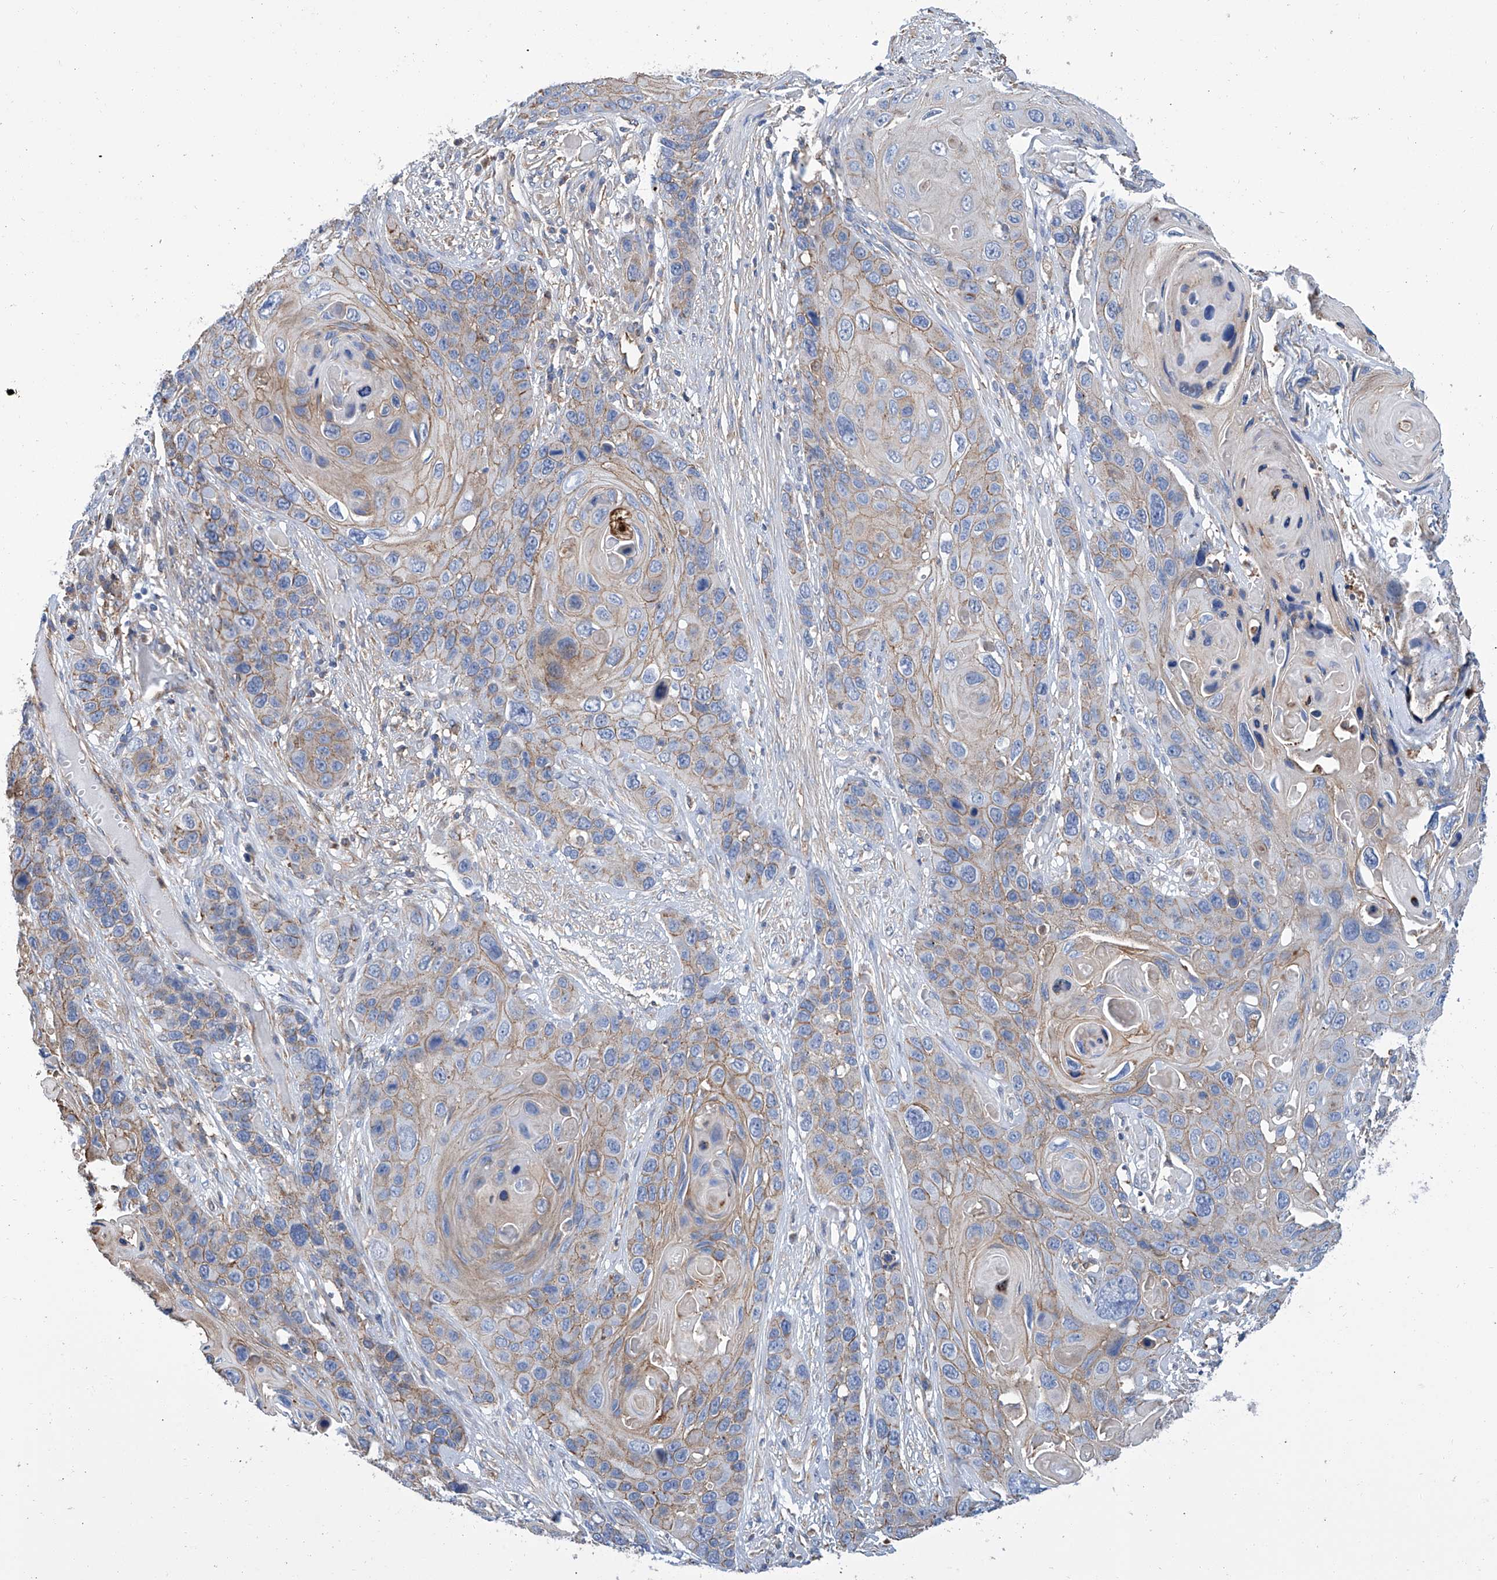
{"staining": {"intensity": "weak", "quantity": "25%-75%", "location": "cytoplasmic/membranous"}, "tissue": "skin cancer", "cell_type": "Tumor cells", "image_type": "cancer", "snomed": [{"axis": "morphology", "description": "Squamous cell carcinoma, NOS"}, {"axis": "topography", "description": "Skin"}], "caption": "IHC of human squamous cell carcinoma (skin) exhibits low levels of weak cytoplasmic/membranous positivity in approximately 25%-75% of tumor cells.", "gene": "GPT", "patient": {"sex": "male", "age": 55}}